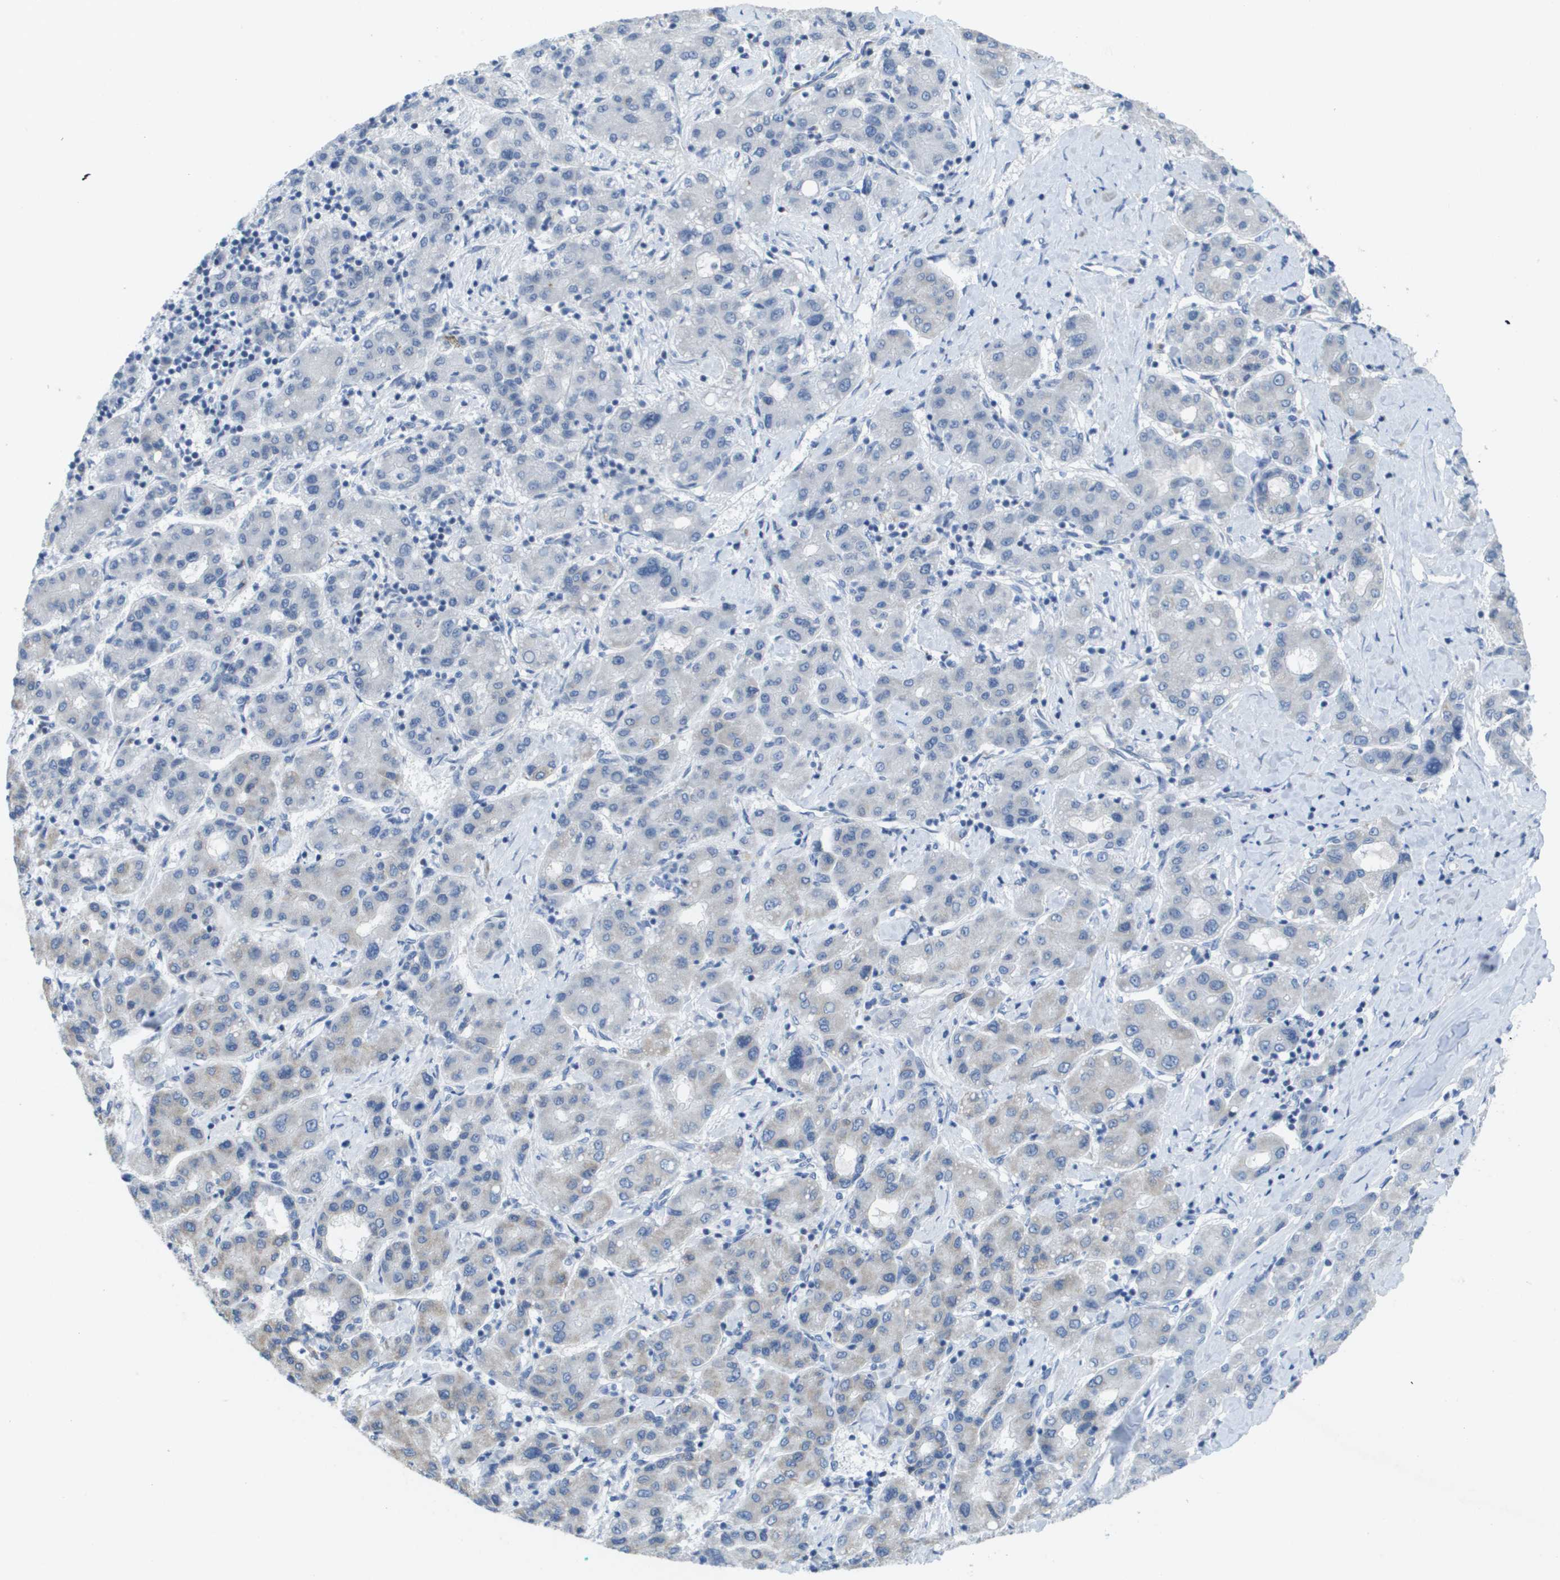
{"staining": {"intensity": "negative", "quantity": "none", "location": "none"}, "tissue": "liver cancer", "cell_type": "Tumor cells", "image_type": "cancer", "snomed": [{"axis": "morphology", "description": "Carcinoma, Hepatocellular, NOS"}, {"axis": "topography", "description": "Liver"}], "caption": "Tumor cells are negative for protein expression in human liver cancer (hepatocellular carcinoma).", "gene": "TMEM223", "patient": {"sex": "male", "age": 65}}